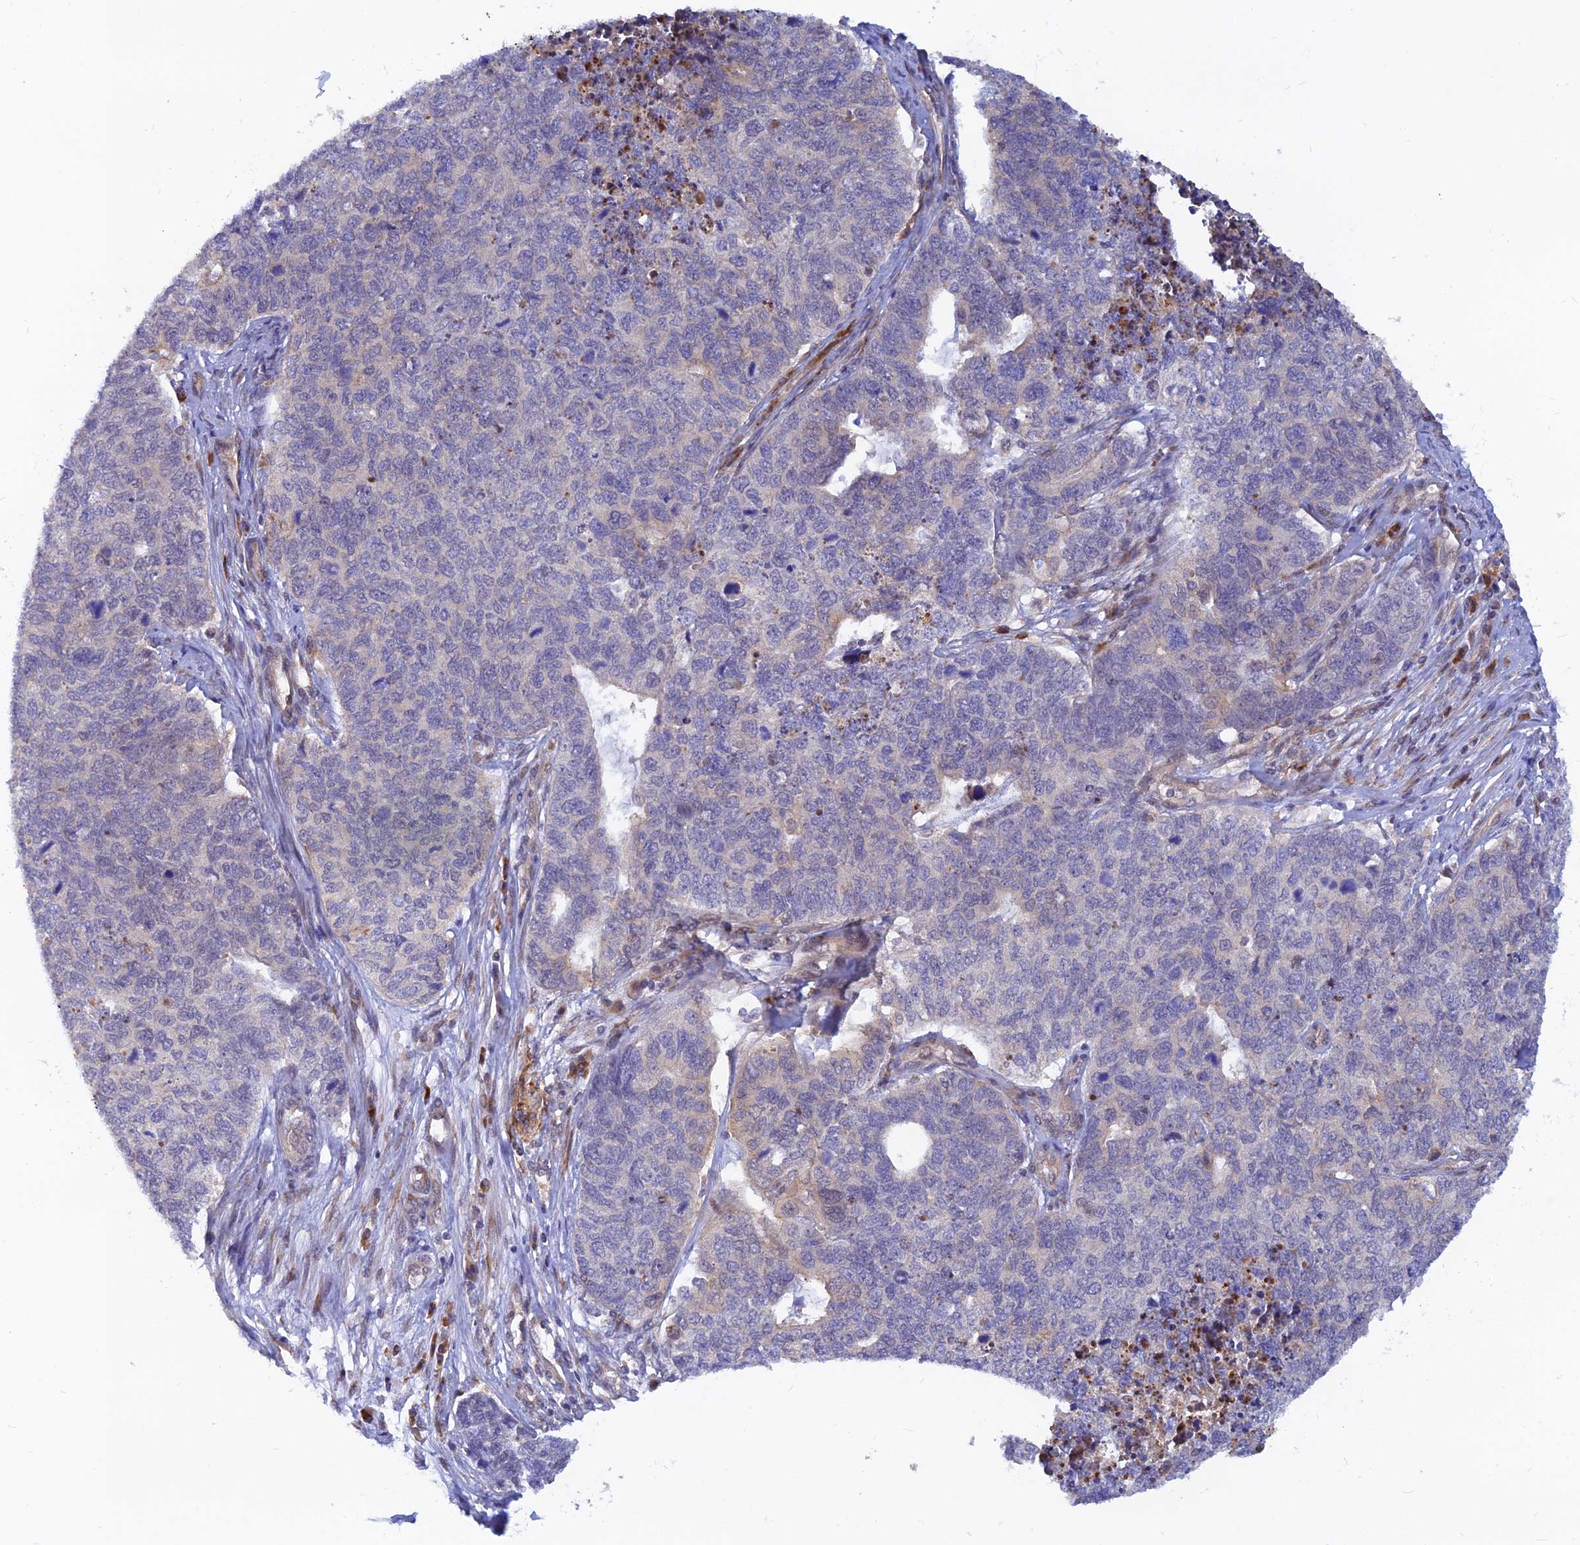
{"staining": {"intensity": "negative", "quantity": "none", "location": "none"}, "tissue": "cervical cancer", "cell_type": "Tumor cells", "image_type": "cancer", "snomed": [{"axis": "morphology", "description": "Squamous cell carcinoma, NOS"}, {"axis": "topography", "description": "Cervix"}], "caption": "The IHC micrograph has no significant expression in tumor cells of cervical squamous cell carcinoma tissue.", "gene": "DNAJC16", "patient": {"sex": "female", "age": 63}}